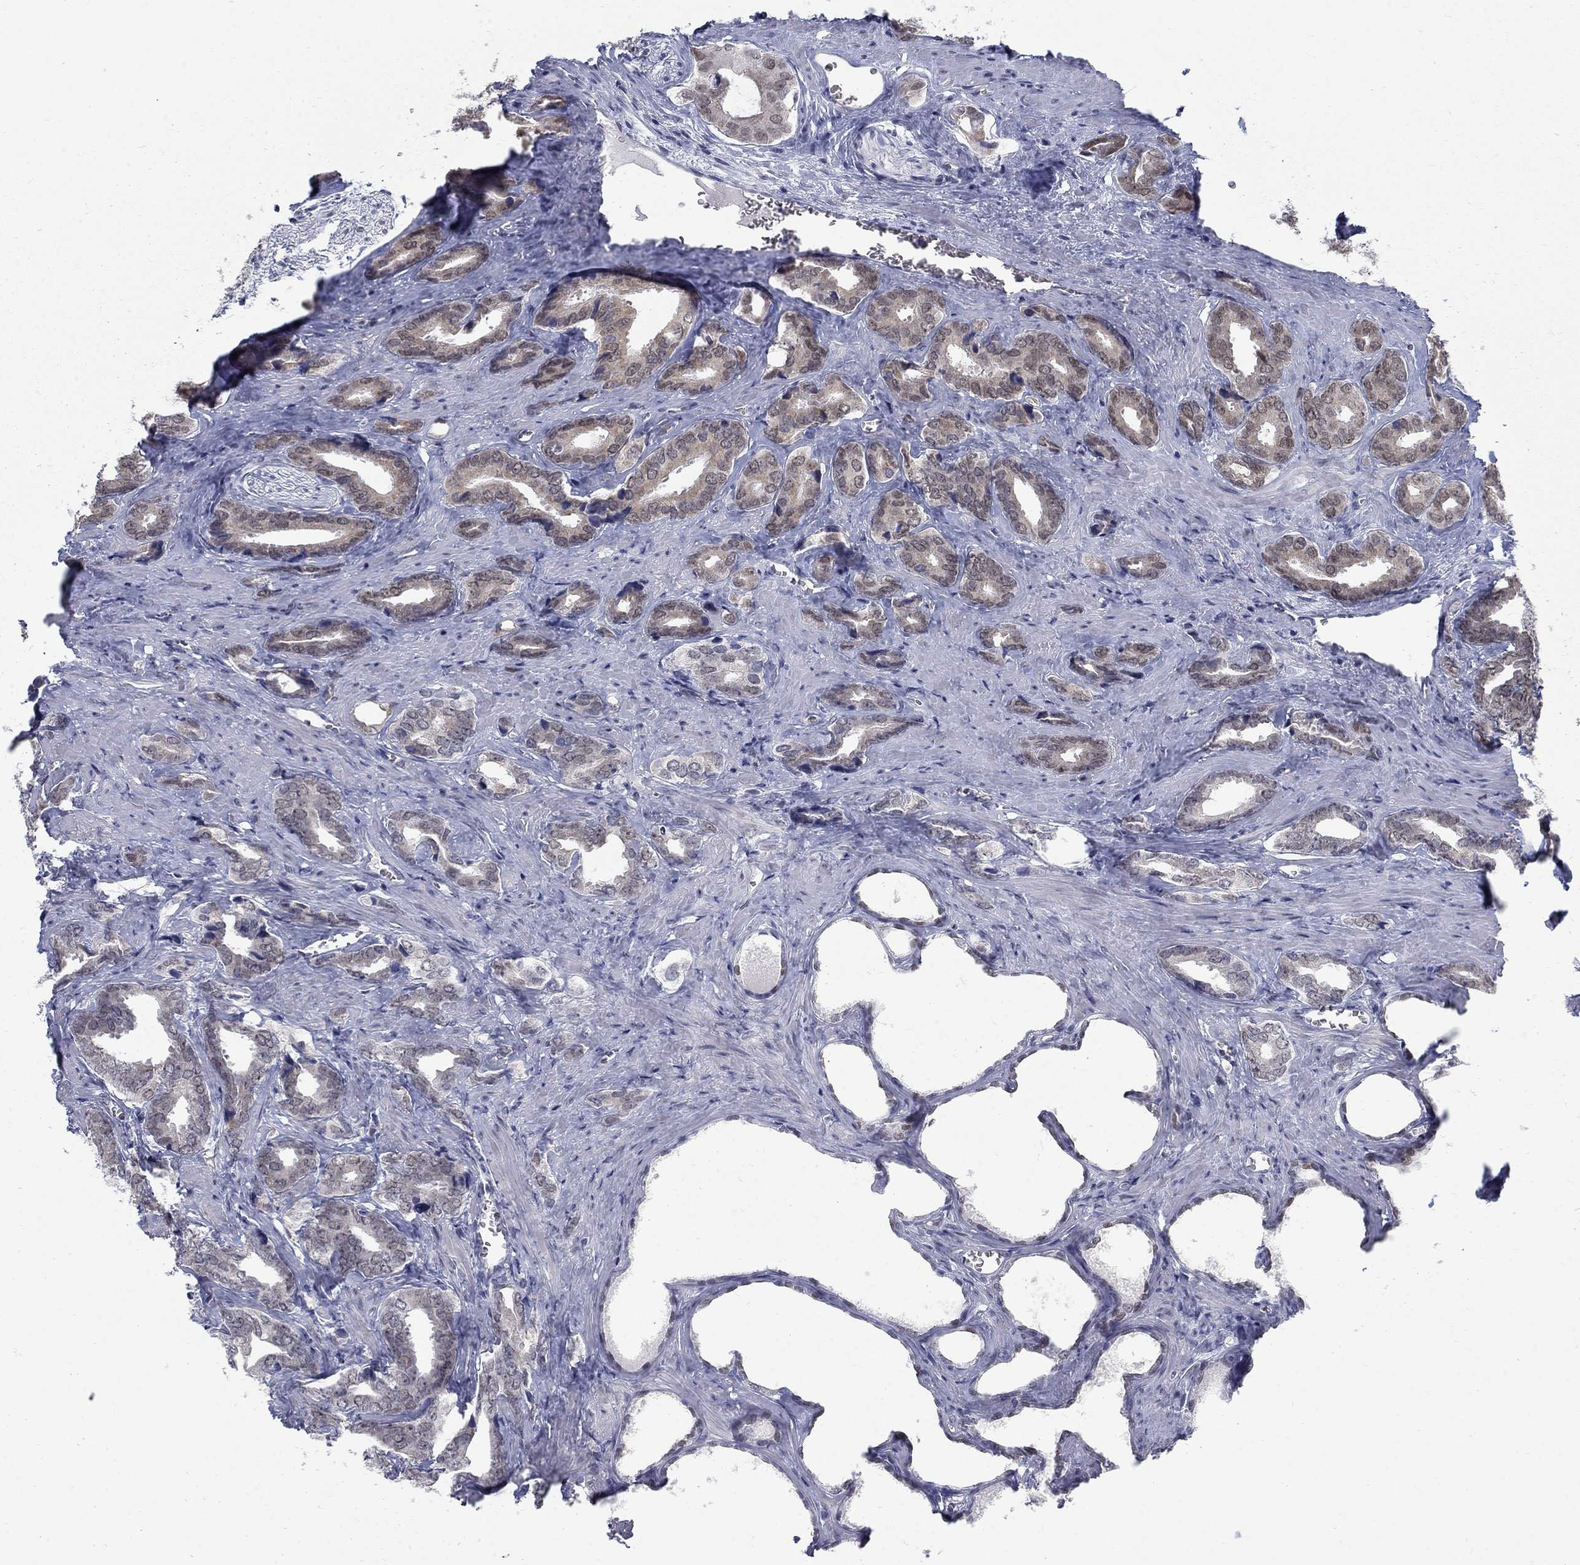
{"staining": {"intensity": "weak", "quantity": "25%-75%", "location": "cytoplasmic/membranous"}, "tissue": "prostate cancer", "cell_type": "Tumor cells", "image_type": "cancer", "snomed": [{"axis": "morphology", "description": "Adenocarcinoma, NOS"}, {"axis": "topography", "description": "Prostate"}], "caption": "Immunohistochemical staining of prostate adenocarcinoma shows low levels of weak cytoplasmic/membranous expression in approximately 25%-75% of tumor cells. (DAB (3,3'-diaminobenzidine) = brown stain, brightfield microscopy at high magnification).", "gene": "GCFC2", "patient": {"sex": "male", "age": 66}}